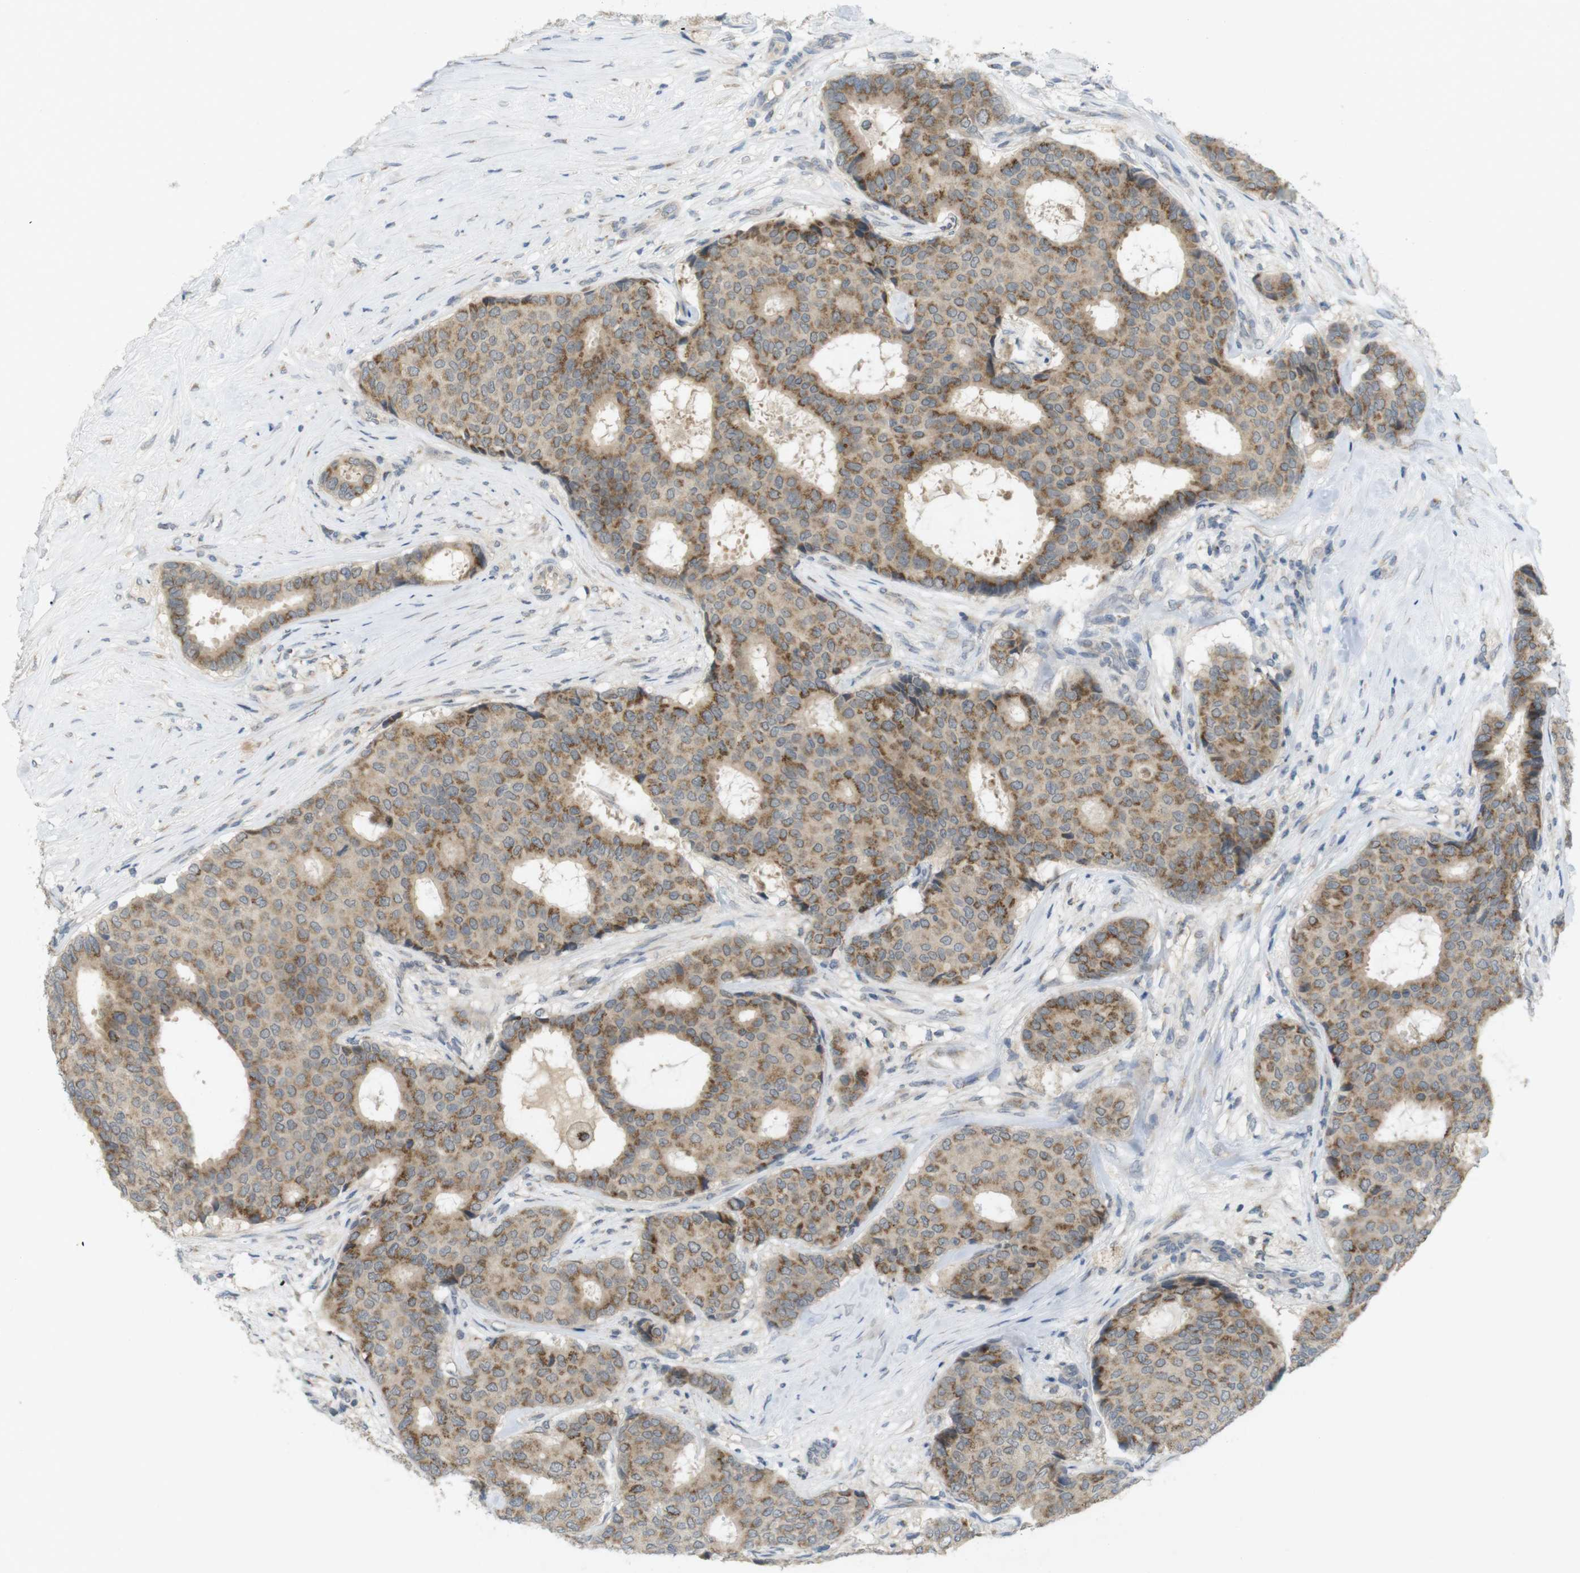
{"staining": {"intensity": "moderate", "quantity": ">75%", "location": "cytoplasmic/membranous"}, "tissue": "breast cancer", "cell_type": "Tumor cells", "image_type": "cancer", "snomed": [{"axis": "morphology", "description": "Duct carcinoma"}, {"axis": "topography", "description": "Breast"}], "caption": "This is an image of immunohistochemistry (IHC) staining of breast cancer, which shows moderate staining in the cytoplasmic/membranous of tumor cells.", "gene": "YIPF3", "patient": {"sex": "female", "age": 75}}